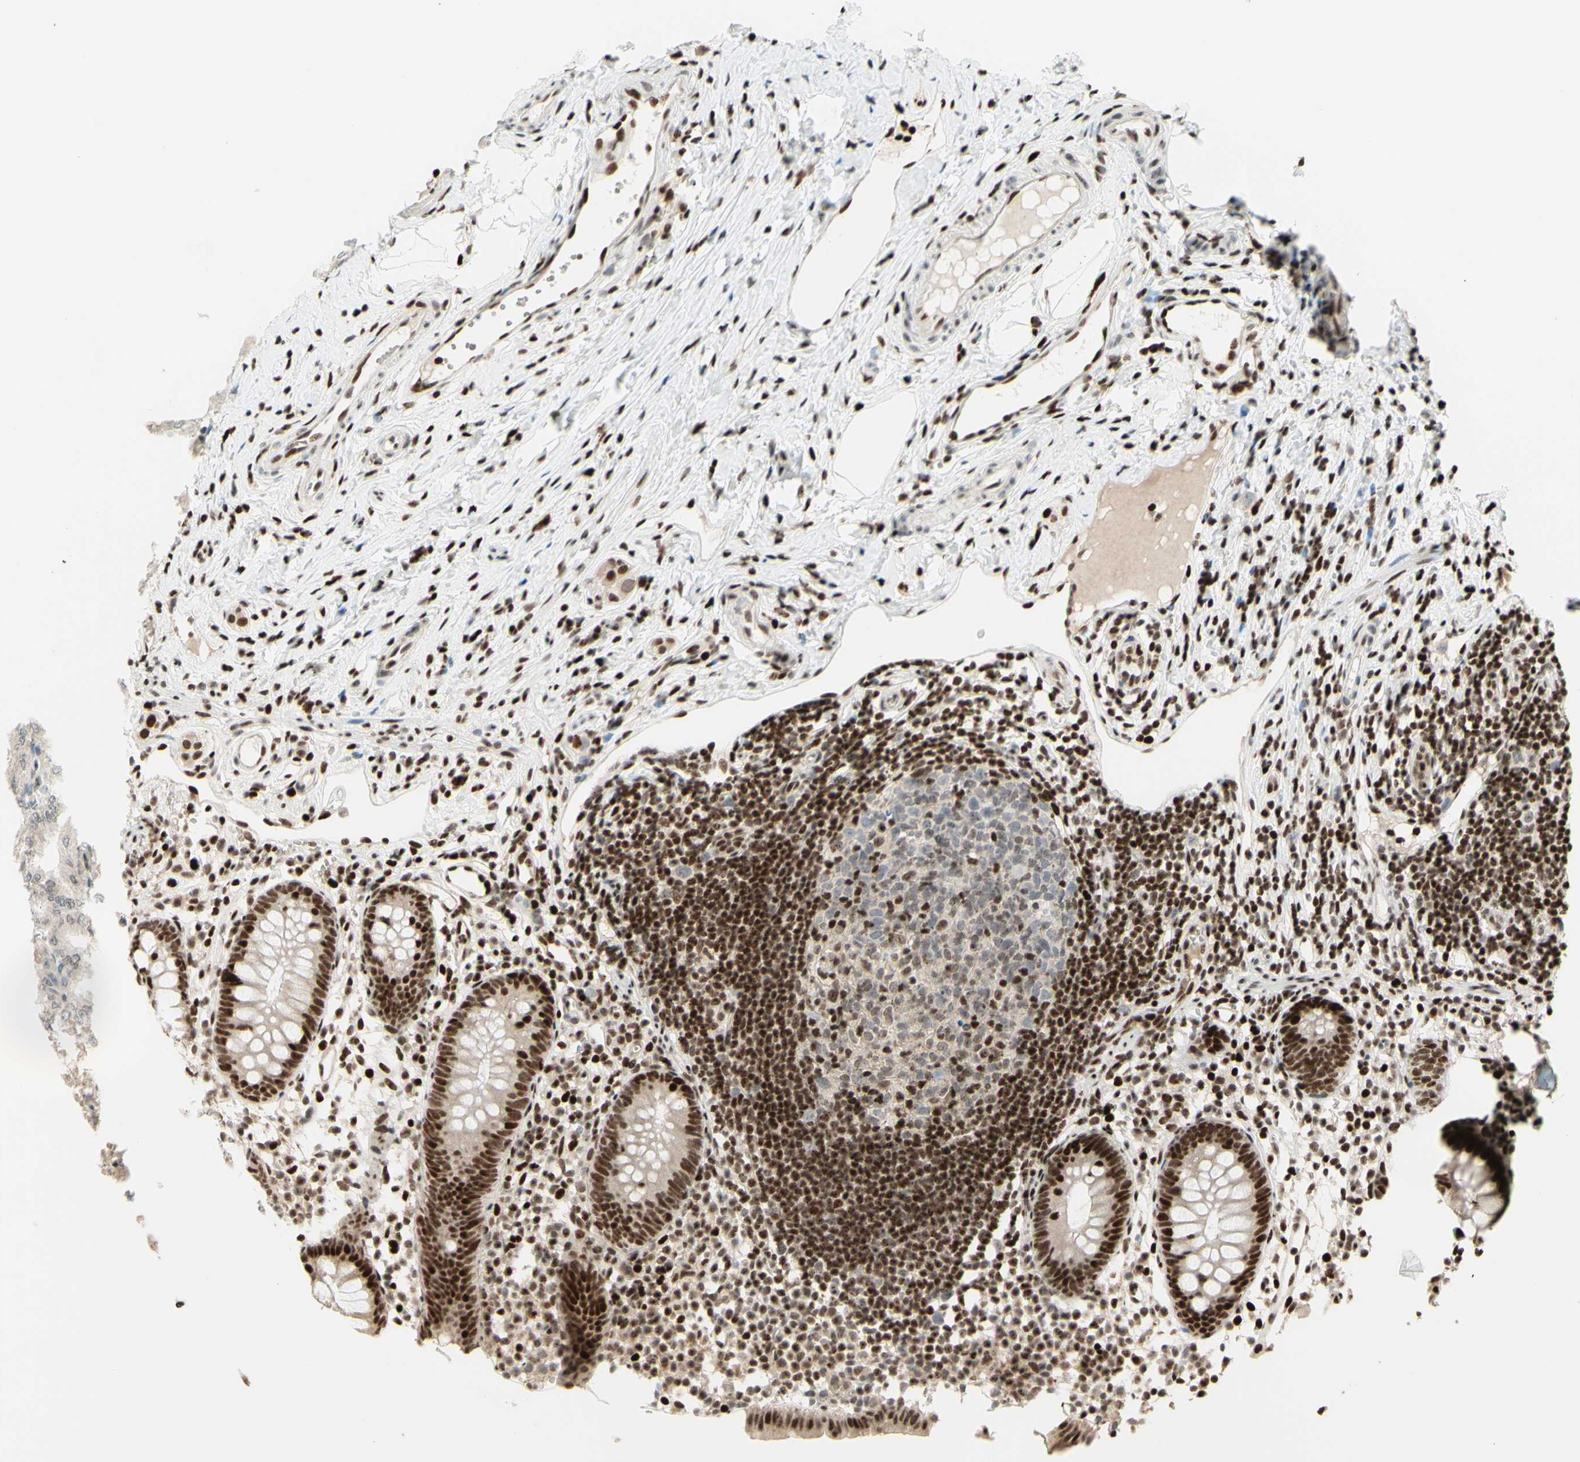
{"staining": {"intensity": "strong", "quantity": ">75%", "location": "nuclear"}, "tissue": "appendix", "cell_type": "Glandular cells", "image_type": "normal", "snomed": [{"axis": "morphology", "description": "Normal tissue, NOS"}, {"axis": "topography", "description": "Appendix"}], "caption": "Strong nuclear protein positivity is present in approximately >75% of glandular cells in appendix.", "gene": "CDKL5", "patient": {"sex": "female", "age": 20}}